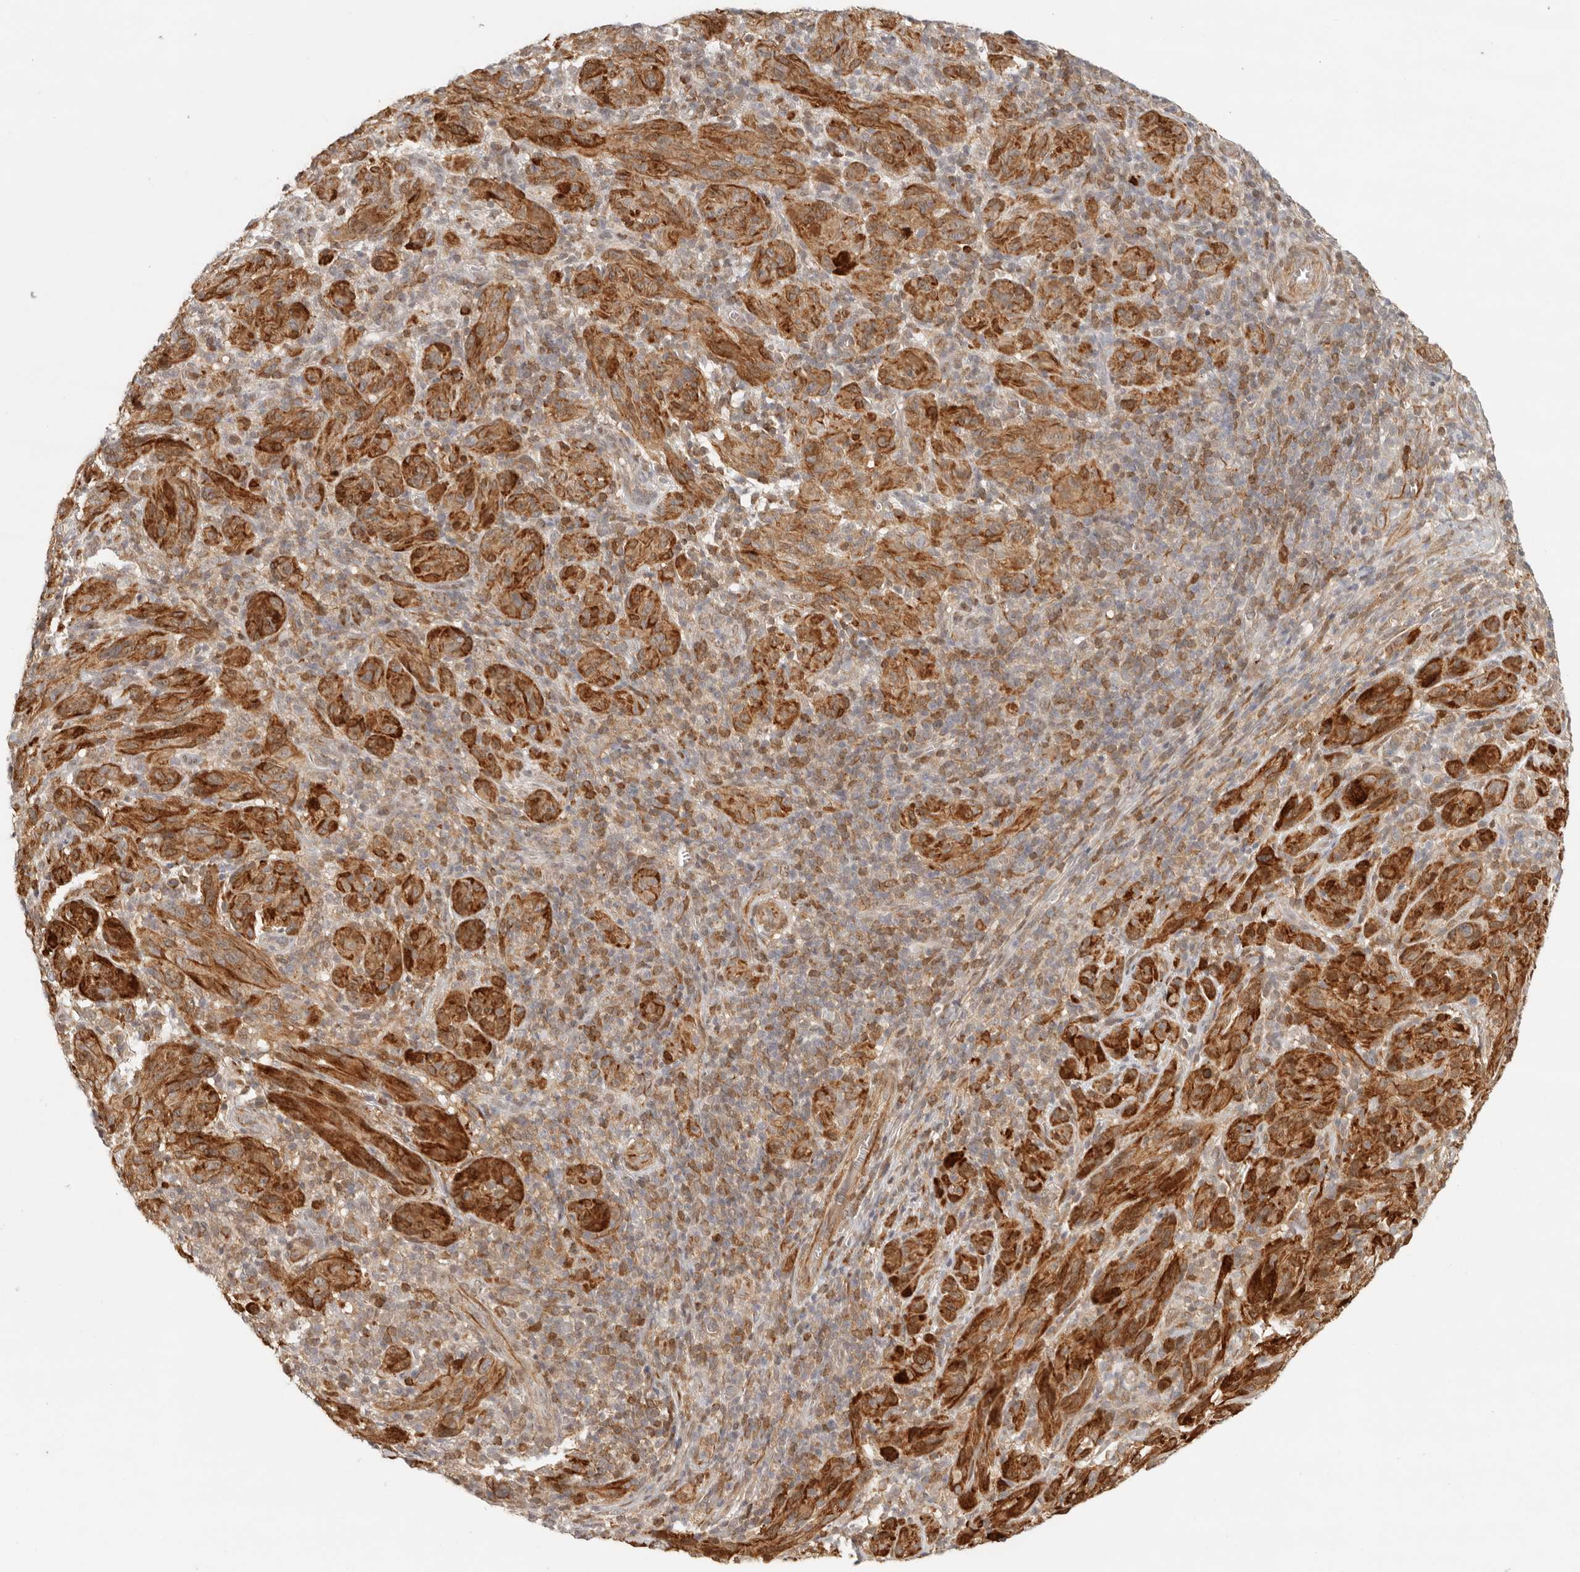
{"staining": {"intensity": "strong", "quantity": ">75%", "location": "cytoplasmic/membranous"}, "tissue": "melanoma", "cell_type": "Tumor cells", "image_type": "cancer", "snomed": [{"axis": "morphology", "description": "Malignant melanoma, NOS"}, {"axis": "topography", "description": "Skin of head"}], "caption": "There is high levels of strong cytoplasmic/membranous staining in tumor cells of melanoma, as demonstrated by immunohistochemical staining (brown color).", "gene": "AHDC1", "patient": {"sex": "male", "age": 96}}